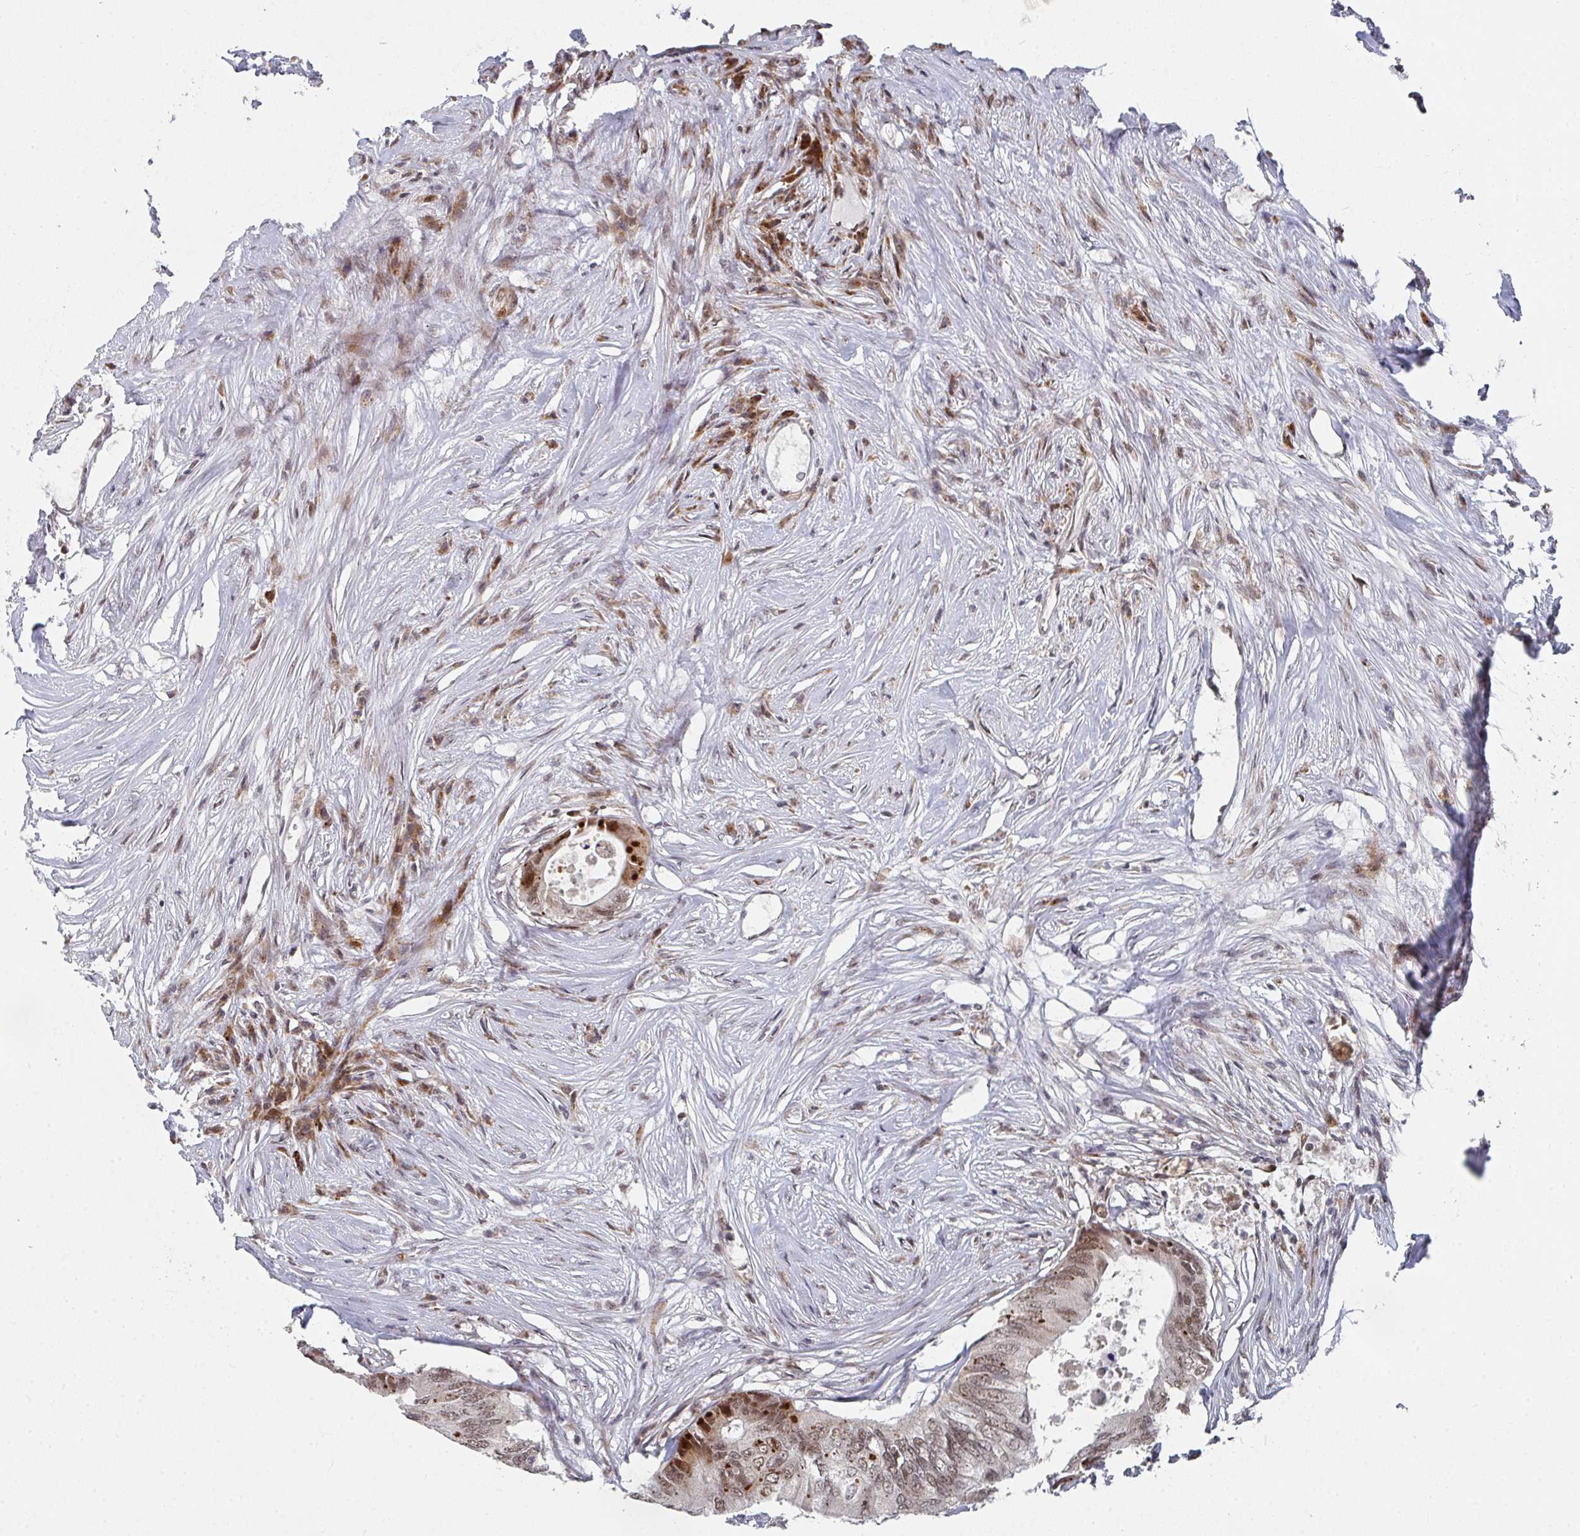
{"staining": {"intensity": "moderate", "quantity": ">75%", "location": "cytoplasmic/membranous,nuclear"}, "tissue": "colorectal cancer", "cell_type": "Tumor cells", "image_type": "cancer", "snomed": [{"axis": "morphology", "description": "Adenocarcinoma, NOS"}, {"axis": "topography", "description": "Colon"}], "caption": "The immunohistochemical stain shows moderate cytoplasmic/membranous and nuclear expression in tumor cells of adenocarcinoma (colorectal) tissue.", "gene": "RBBP5", "patient": {"sex": "male", "age": 71}}